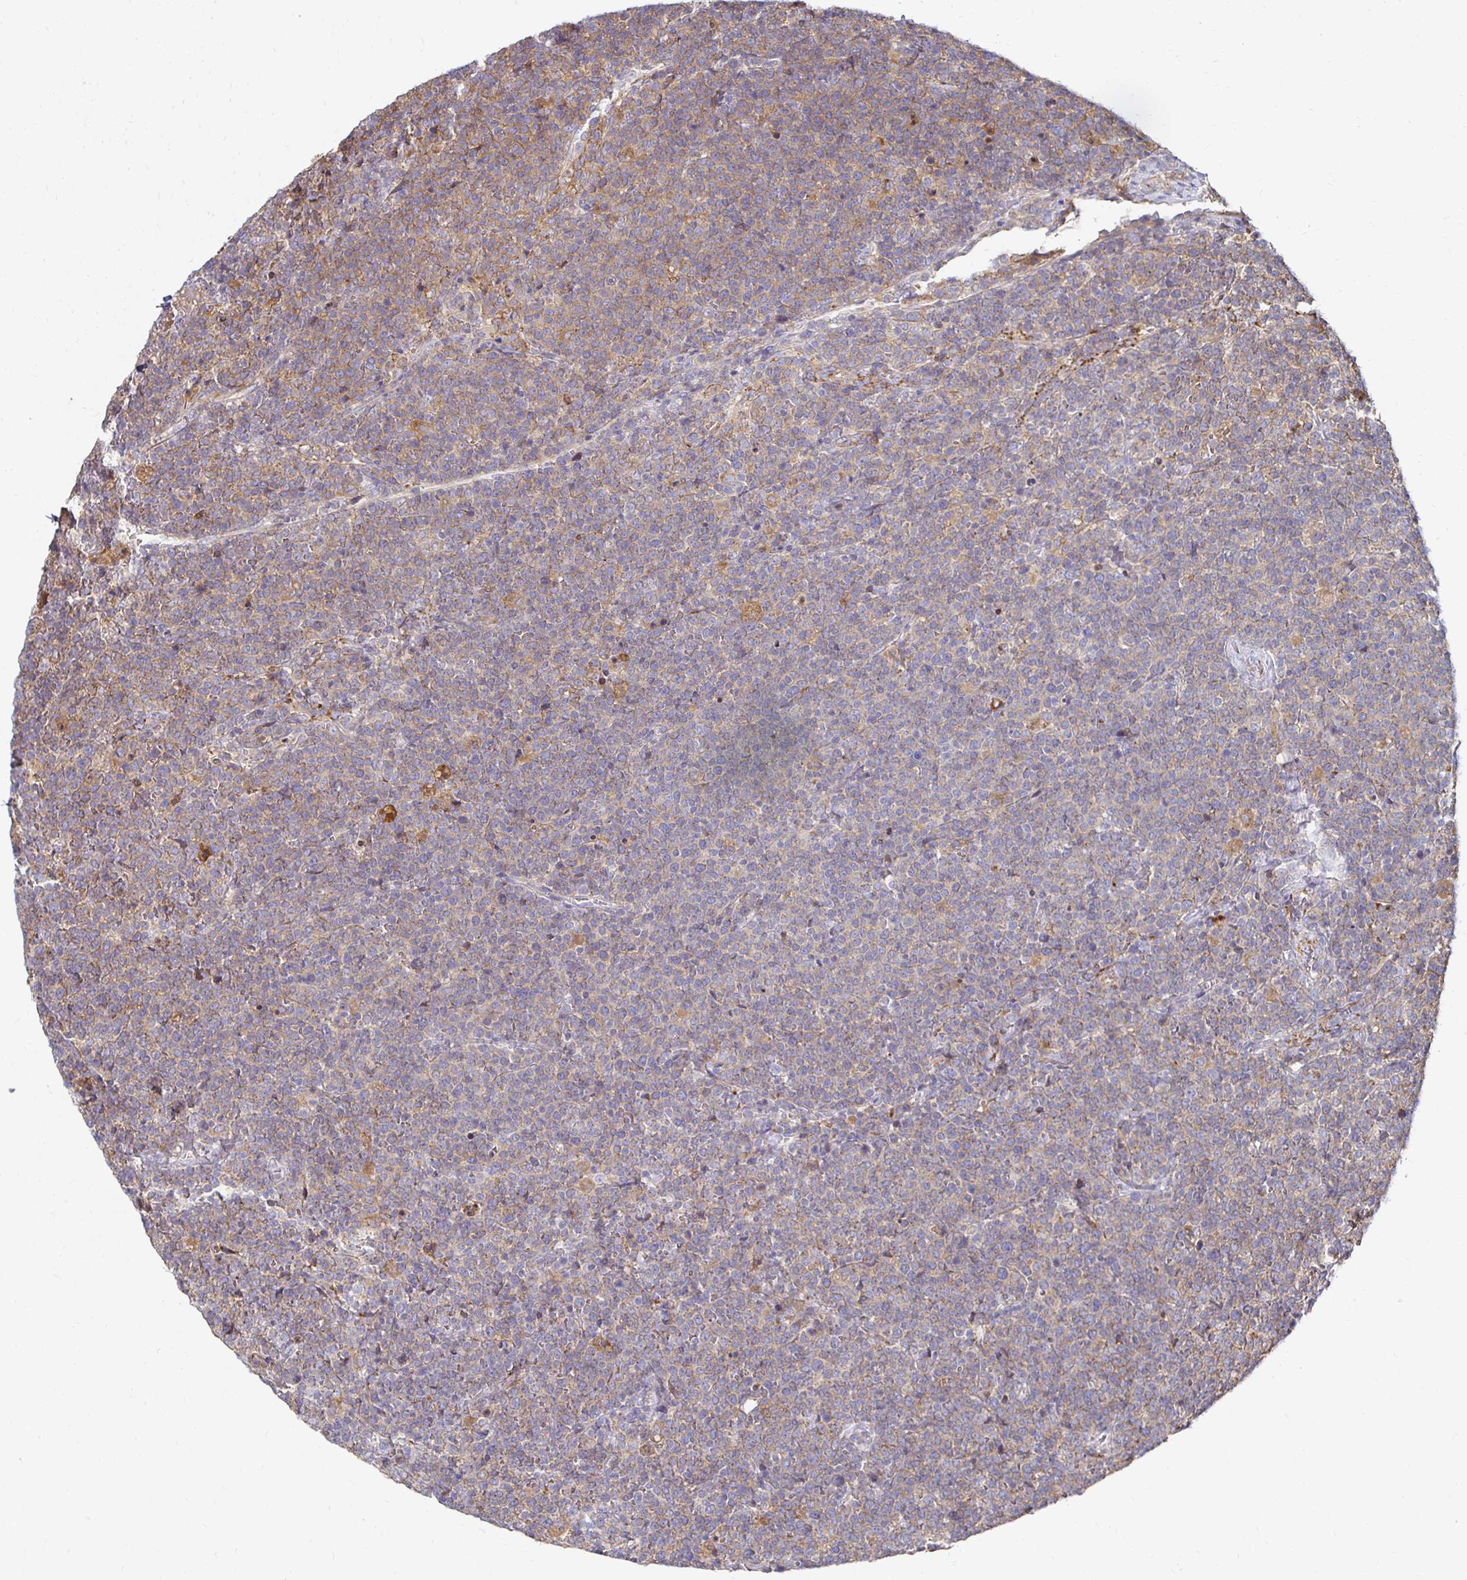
{"staining": {"intensity": "negative", "quantity": "none", "location": "none"}, "tissue": "lymphoma", "cell_type": "Tumor cells", "image_type": "cancer", "snomed": [{"axis": "morphology", "description": "Malignant lymphoma, non-Hodgkin's type, High grade"}, {"axis": "topography", "description": "Lymph node"}], "caption": "Immunohistochemical staining of malignant lymphoma, non-Hodgkin's type (high-grade) demonstrates no significant expression in tumor cells.", "gene": "NCSTN", "patient": {"sex": "male", "age": 61}}